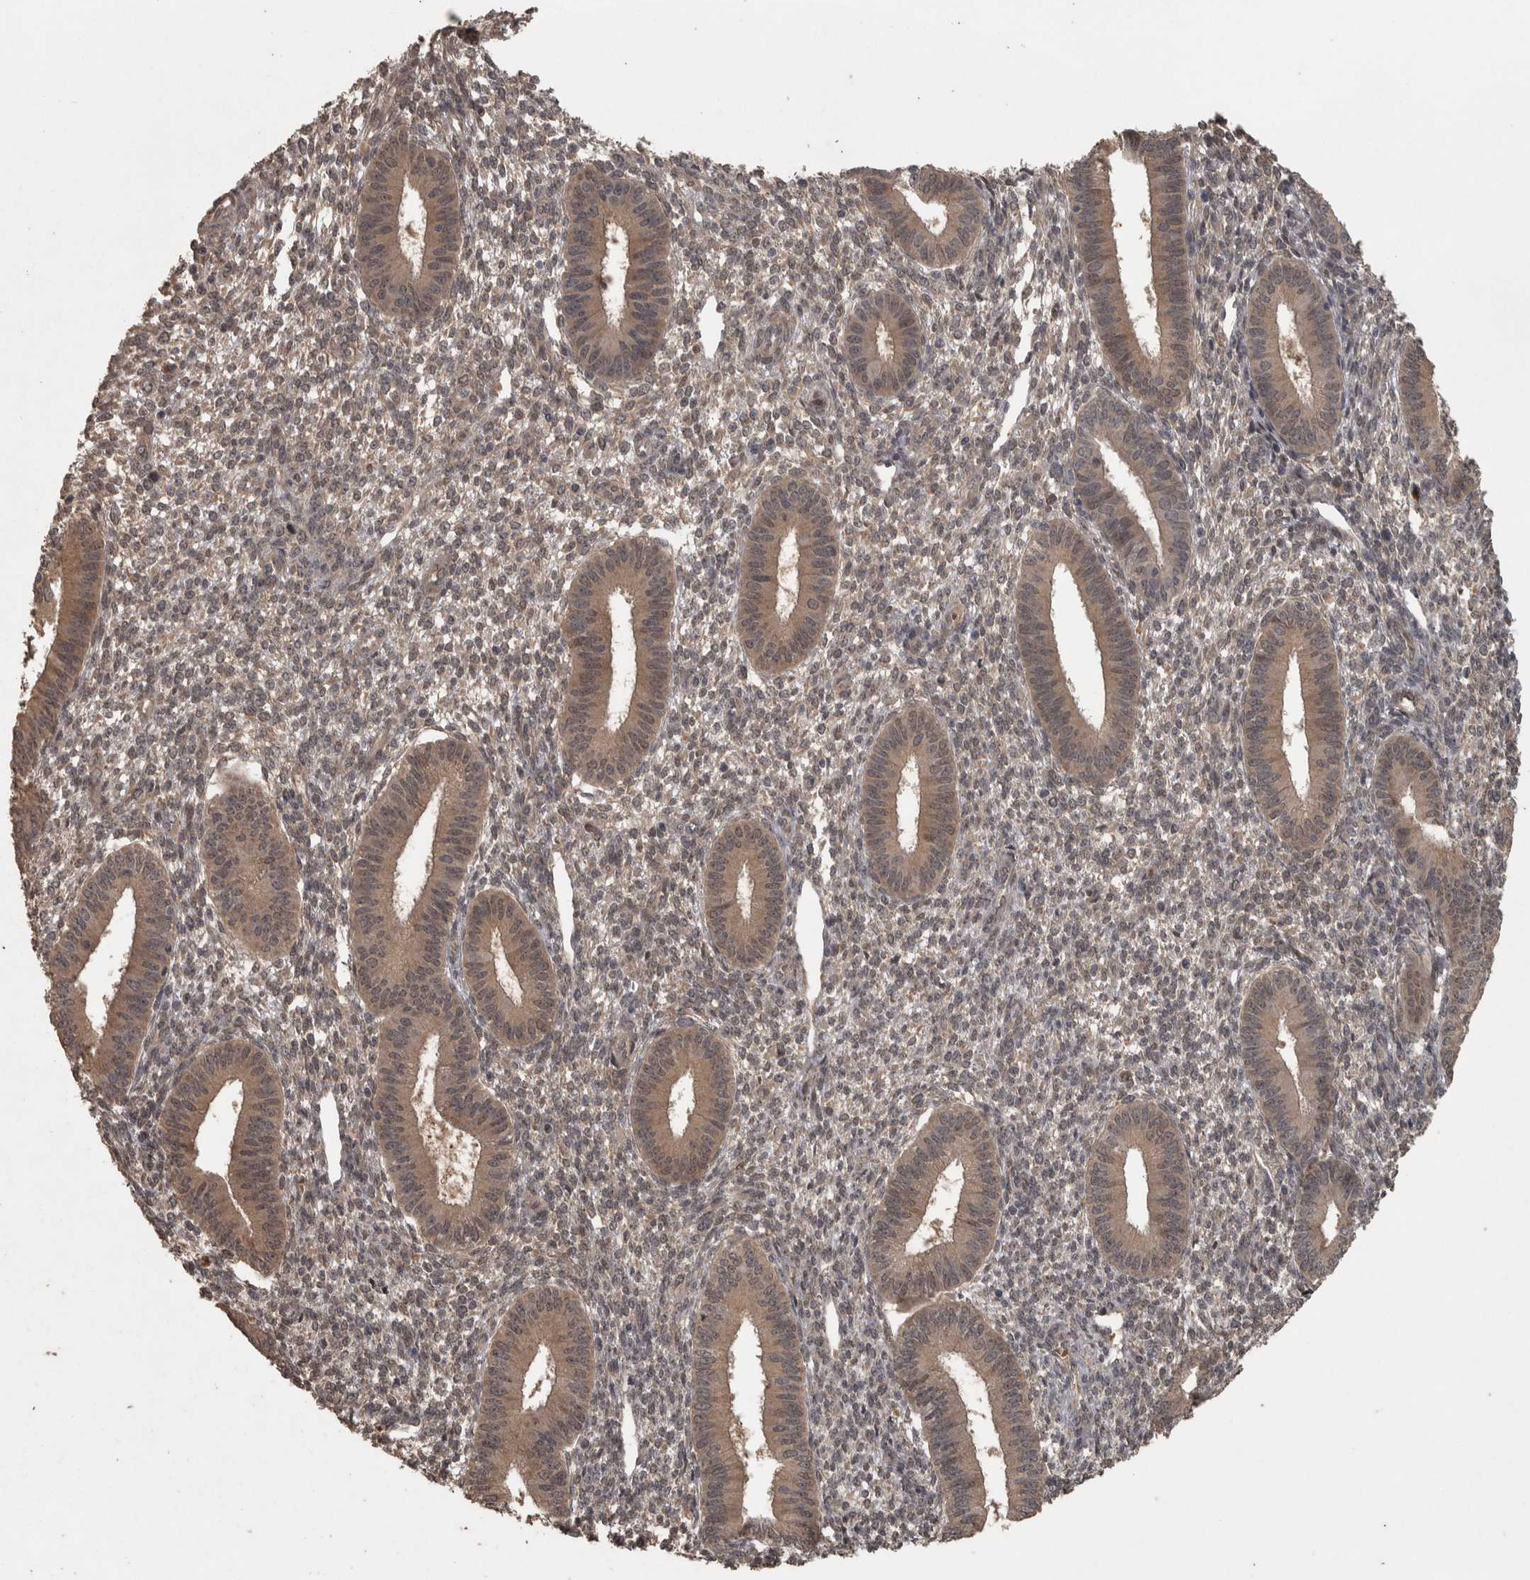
{"staining": {"intensity": "weak", "quantity": "<25%", "location": "nuclear"}, "tissue": "endometrium", "cell_type": "Cells in endometrial stroma", "image_type": "normal", "snomed": [{"axis": "morphology", "description": "Normal tissue, NOS"}, {"axis": "topography", "description": "Endometrium"}], "caption": "This is an immunohistochemistry (IHC) histopathology image of benign endometrium. There is no positivity in cells in endometrial stroma.", "gene": "ACO1", "patient": {"sex": "female", "age": 46}}